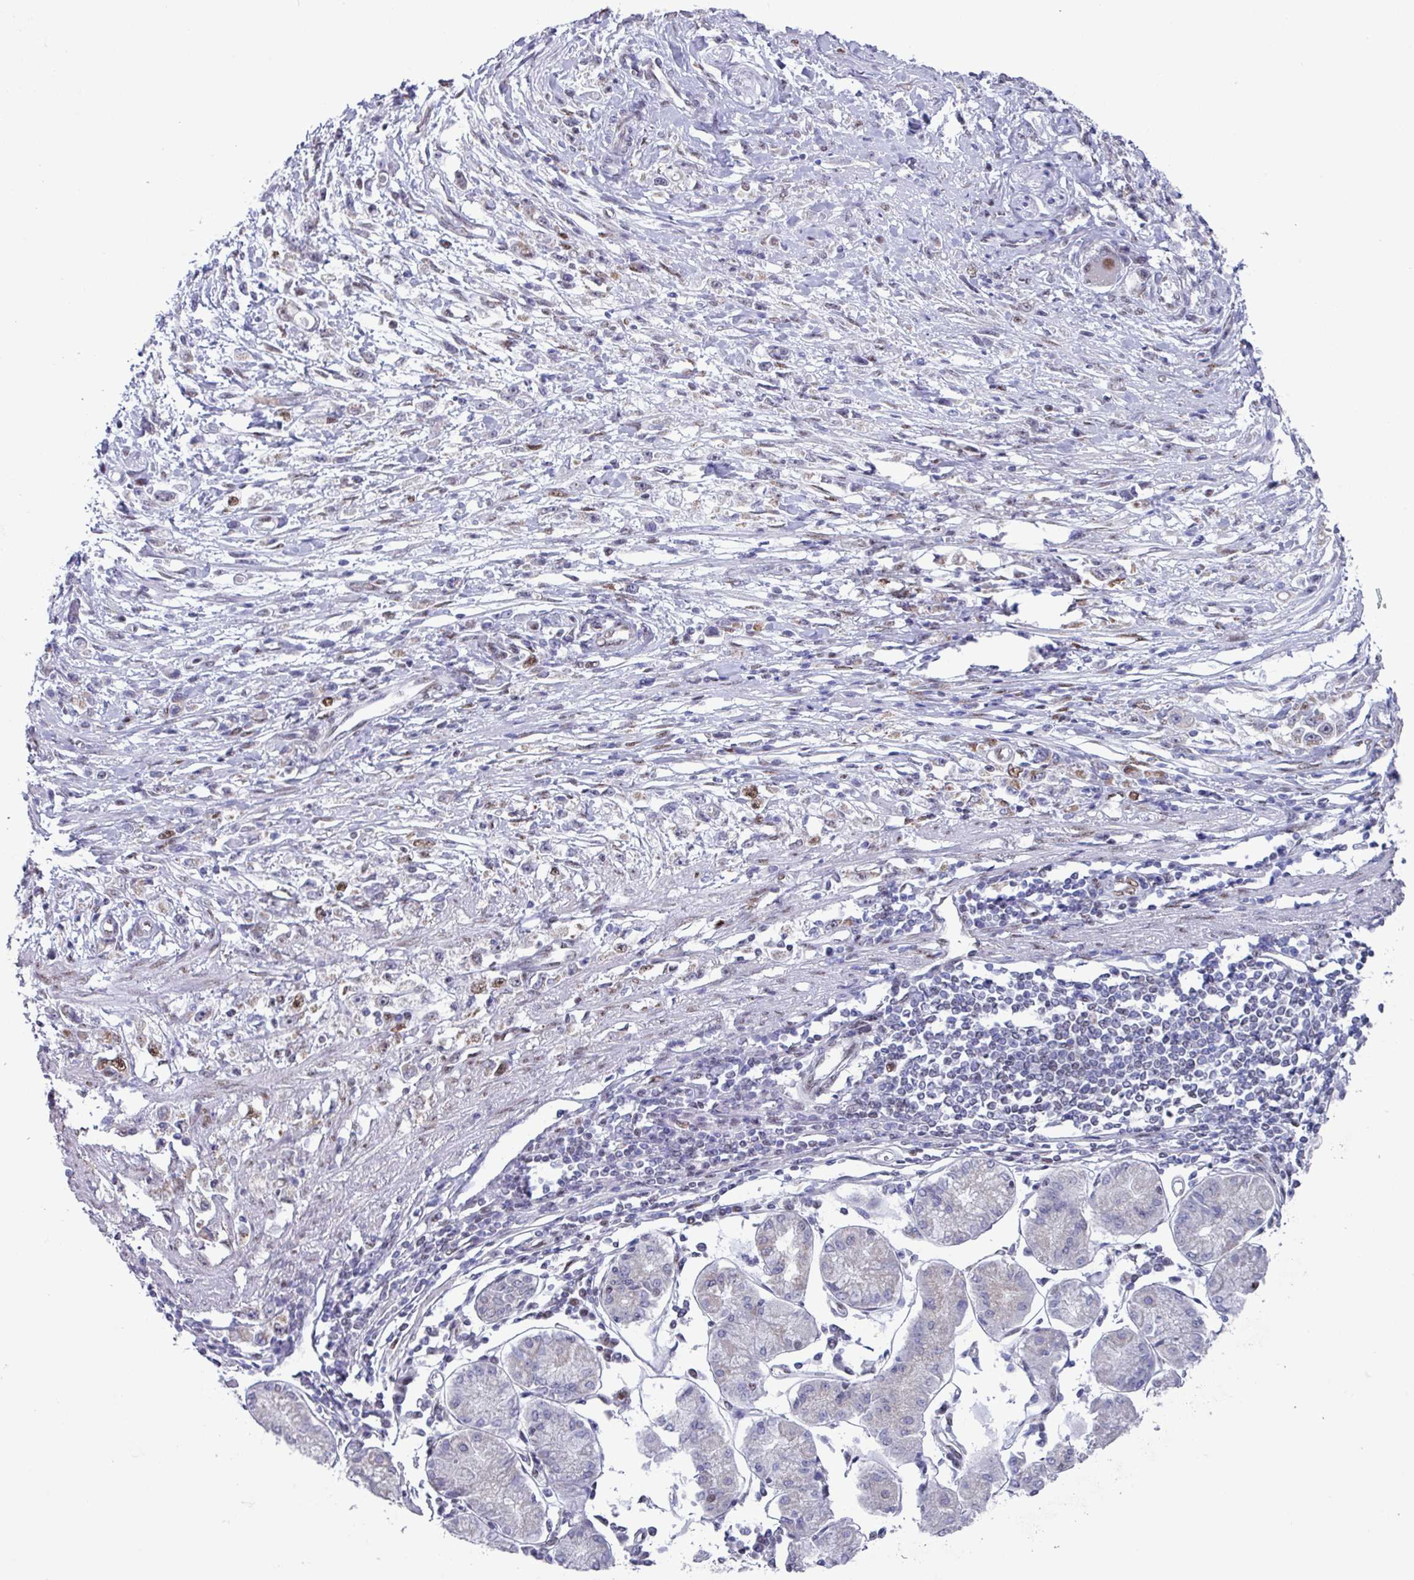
{"staining": {"intensity": "weak", "quantity": "<25%", "location": "nuclear"}, "tissue": "stomach cancer", "cell_type": "Tumor cells", "image_type": "cancer", "snomed": [{"axis": "morphology", "description": "Adenocarcinoma, NOS"}, {"axis": "topography", "description": "Stomach"}], "caption": "Stomach cancer (adenocarcinoma) was stained to show a protein in brown. There is no significant expression in tumor cells. (DAB (3,3'-diaminobenzidine) immunohistochemistry (IHC) with hematoxylin counter stain).", "gene": "PUF60", "patient": {"sex": "female", "age": 59}}